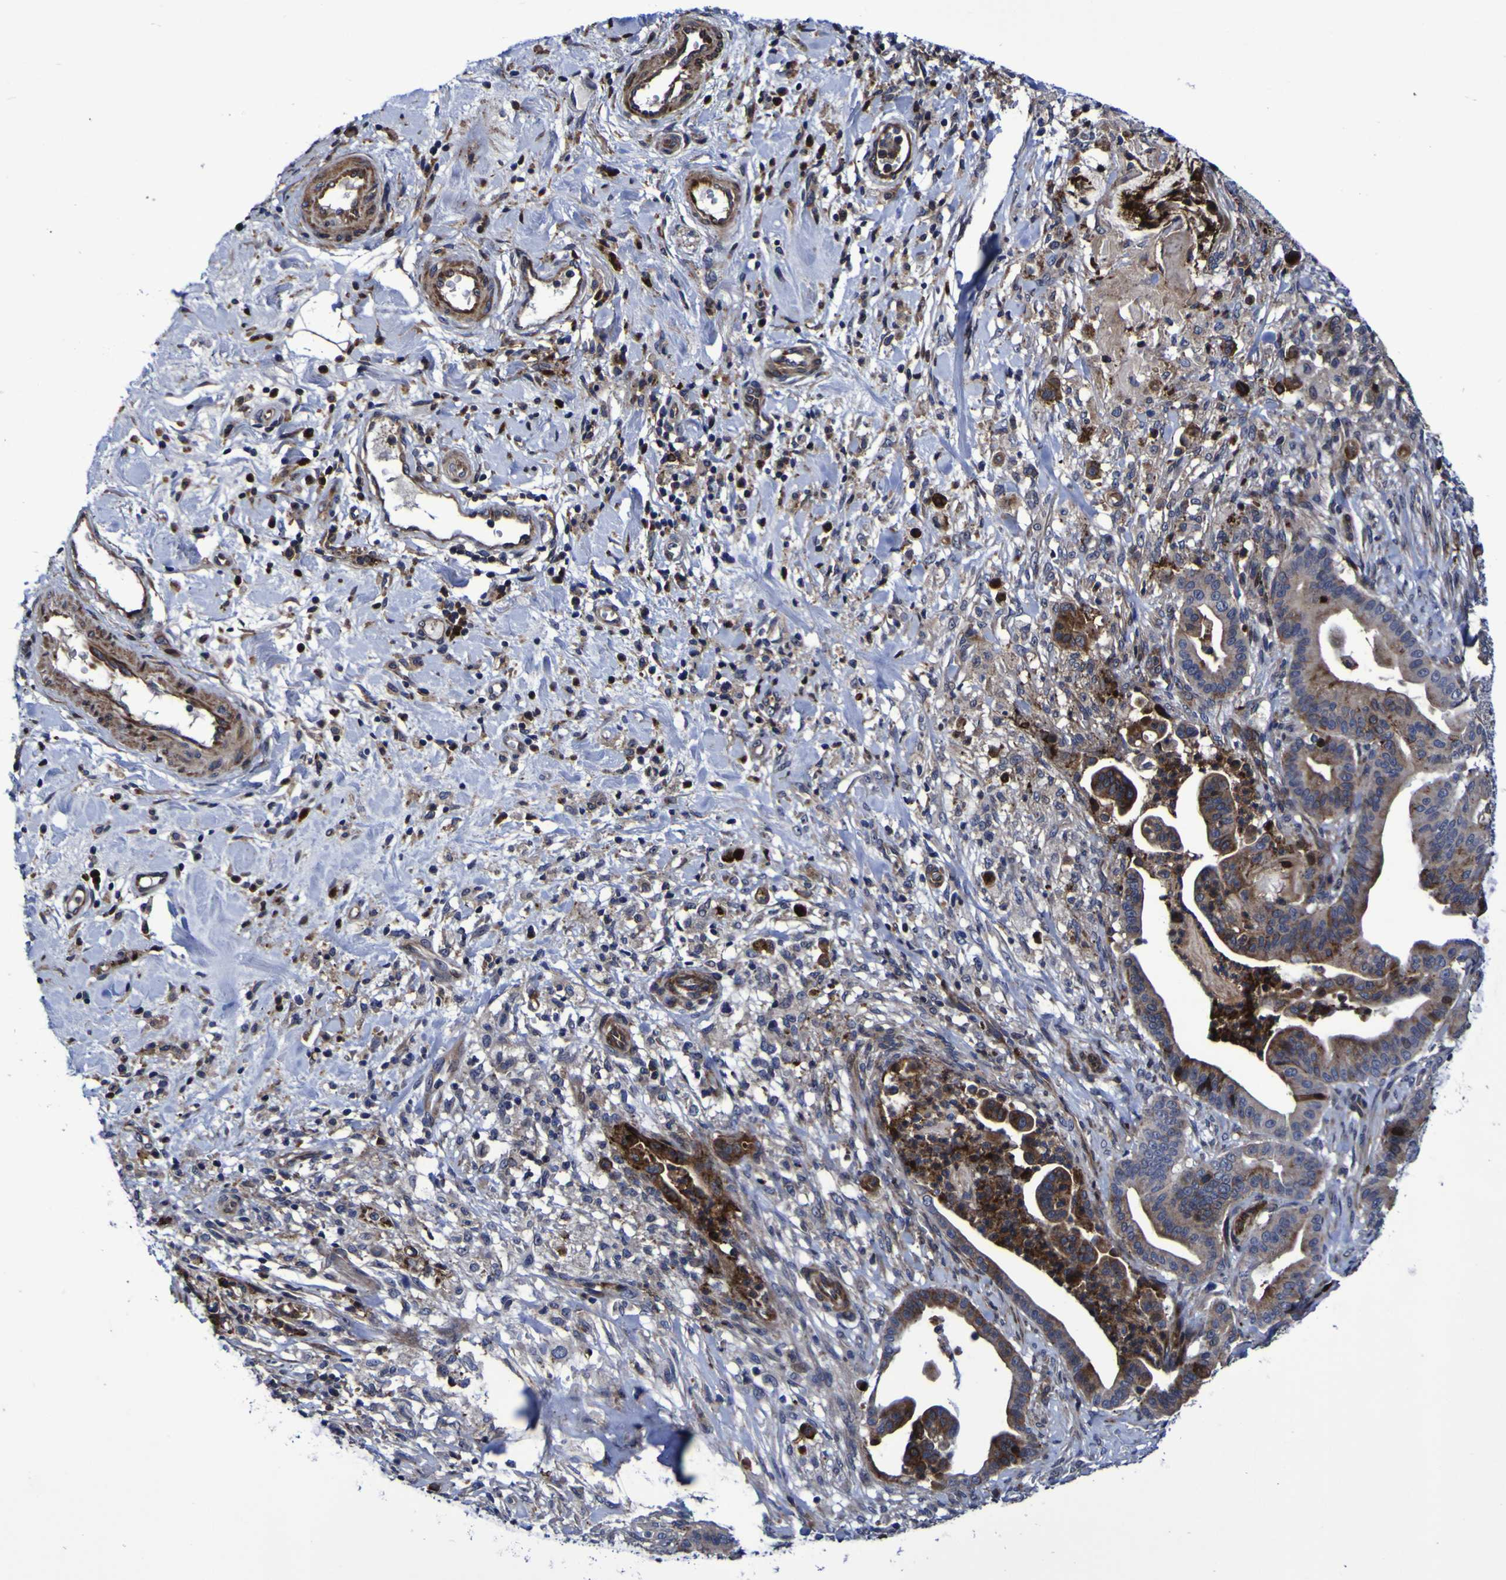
{"staining": {"intensity": "strong", "quantity": "25%-75%", "location": "cytoplasmic/membranous,nuclear"}, "tissue": "pancreatic cancer", "cell_type": "Tumor cells", "image_type": "cancer", "snomed": [{"axis": "morphology", "description": "Adenocarcinoma, NOS"}, {"axis": "topography", "description": "Pancreas"}], "caption": "The micrograph shows immunohistochemical staining of pancreatic adenocarcinoma. There is strong cytoplasmic/membranous and nuclear positivity is appreciated in approximately 25%-75% of tumor cells. (Brightfield microscopy of DAB IHC at high magnification).", "gene": "MGLL", "patient": {"sex": "male", "age": 63}}